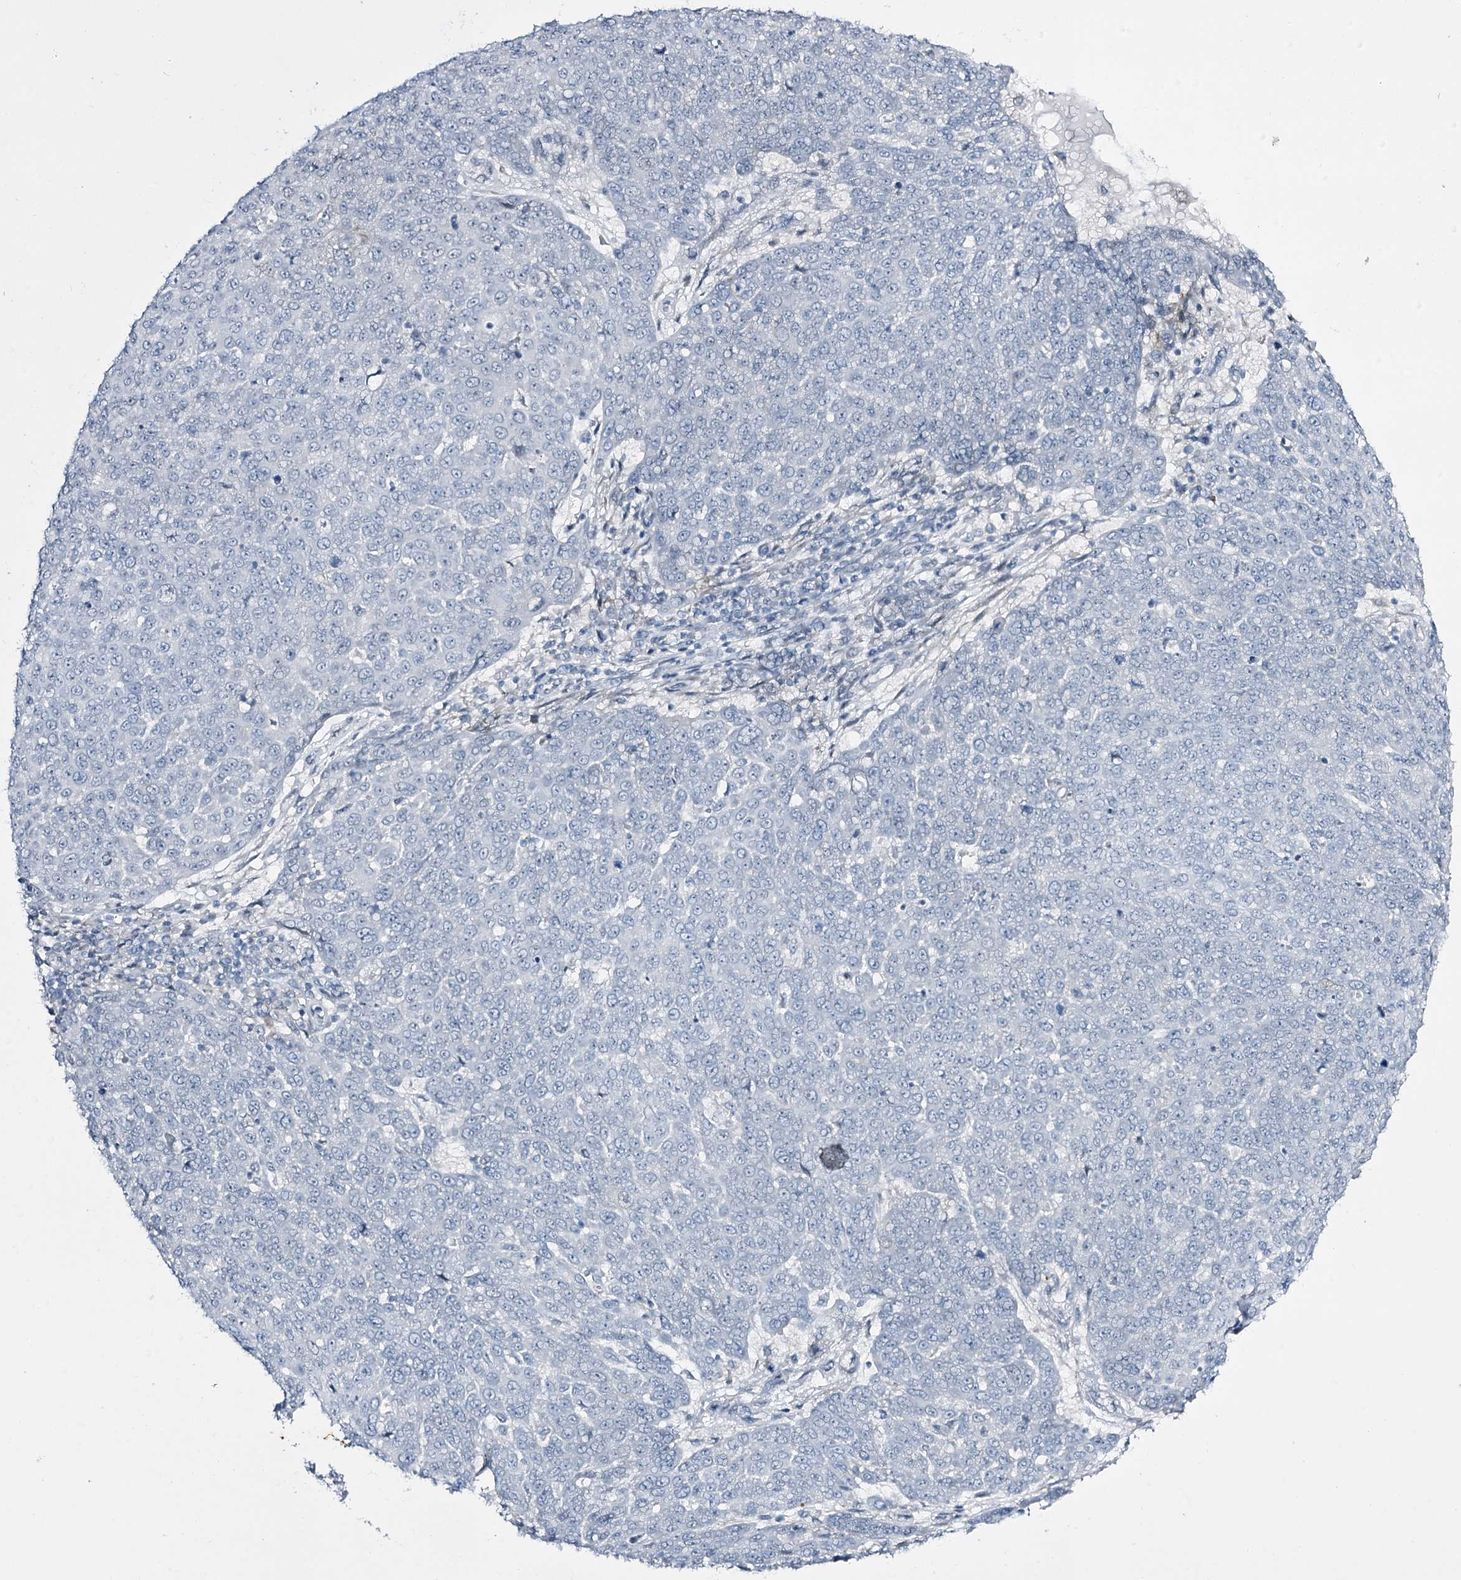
{"staining": {"intensity": "negative", "quantity": "none", "location": "none"}, "tissue": "skin cancer", "cell_type": "Tumor cells", "image_type": "cancer", "snomed": [{"axis": "morphology", "description": "Squamous cell carcinoma, NOS"}, {"axis": "topography", "description": "Skin"}], "caption": "High magnification brightfield microscopy of skin cancer stained with DAB (3,3'-diaminobenzidine) (brown) and counterstained with hematoxylin (blue): tumor cells show no significant positivity.", "gene": "RBM15B", "patient": {"sex": "male", "age": 71}}